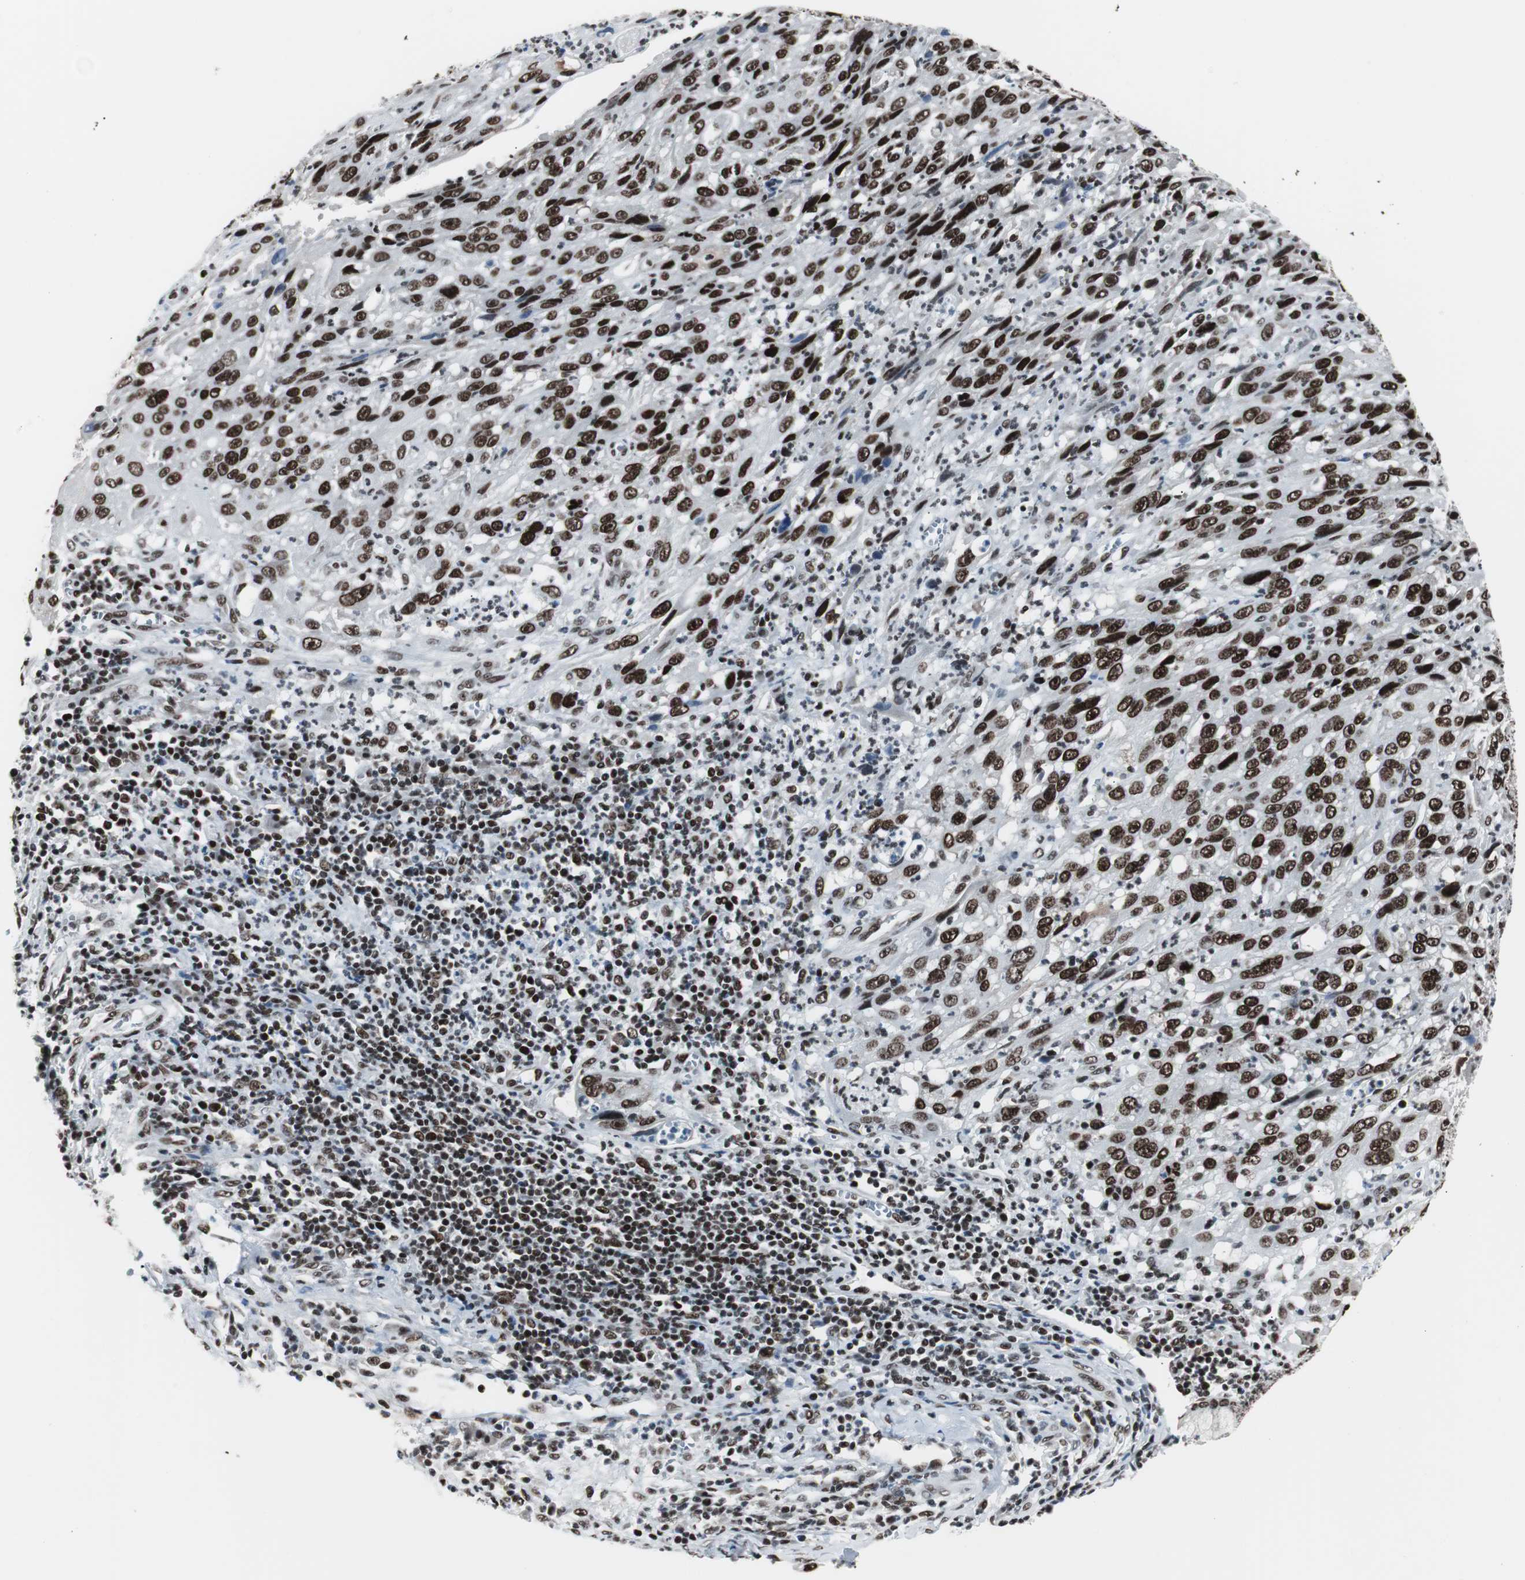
{"staining": {"intensity": "strong", "quantity": ">75%", "location": "nuclear"}, "tissue": "cervical cancer", "cell_type": "Tumor cells", "image_type": "cancer", "snomed": [{"axis": "morphology", "description": "Squamous cell carcinoma, NOS"}, {"axis": "topography", "description": "Cervix"}], "caption": "Human cervical cancer (squamous cell carcinoma) stained for a protein (brown) exhibits strong nuclear positive expression in approximately >75% of tumor cells.", "gene": "XRCC1", "patient": {"sex": "female", "age": 32}}